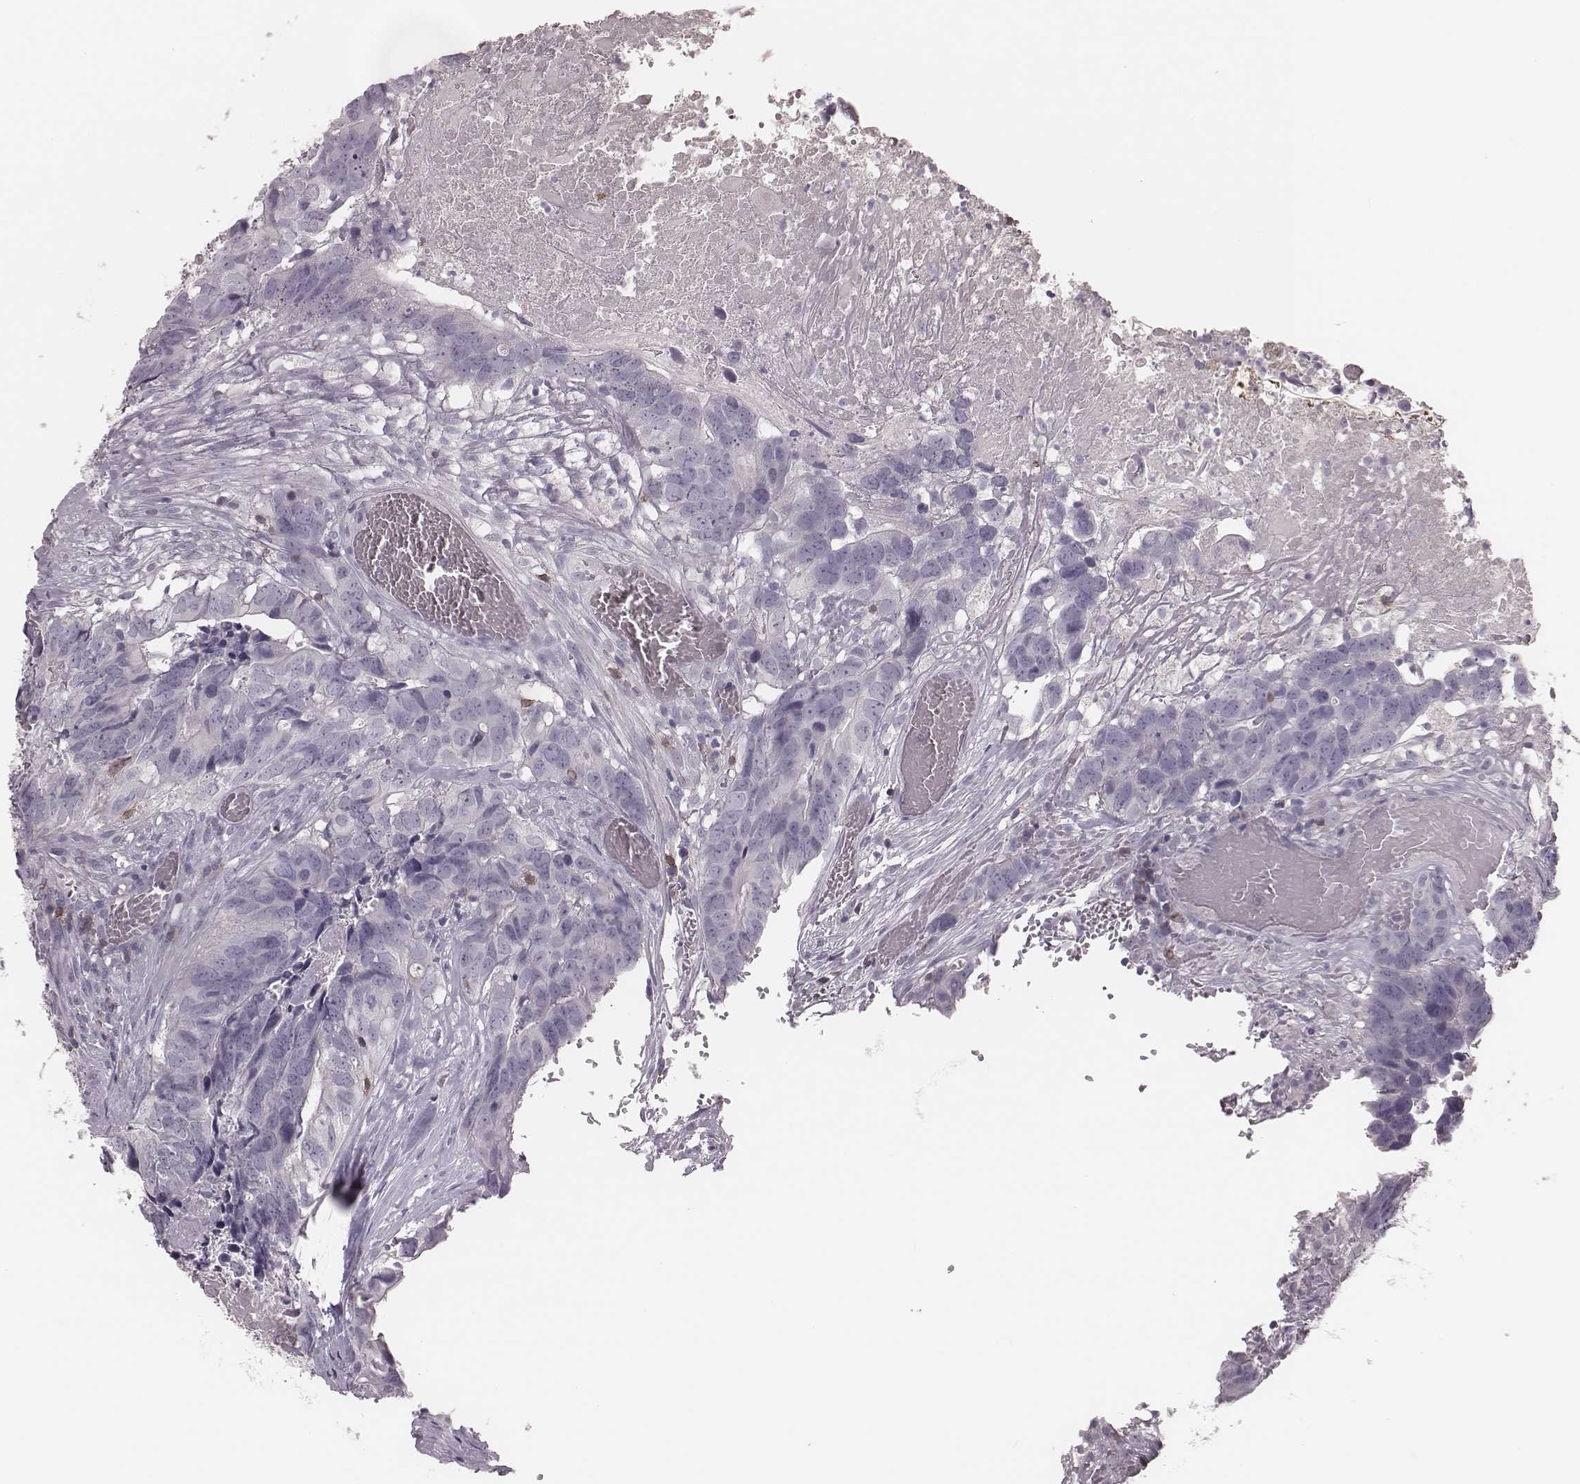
{"staining": {"intensity": "negative", "quantity": "none", "location": "none"}, "tissue": "colorectal cancer", "cell_type": "Tumor cells", "image_type": "cancer", "snomed": [{"axis": "morphology", "description": "Adenocarcinoma, NOS"}, {"axis": "topography", "description": "Colon"}], "caption": "The photomicrograph exhibits no staining of tumor cells in adenocarcinoma (colorectal).", "gene": "PDCD1", "patient": {"sex": "female", "age": 82}}